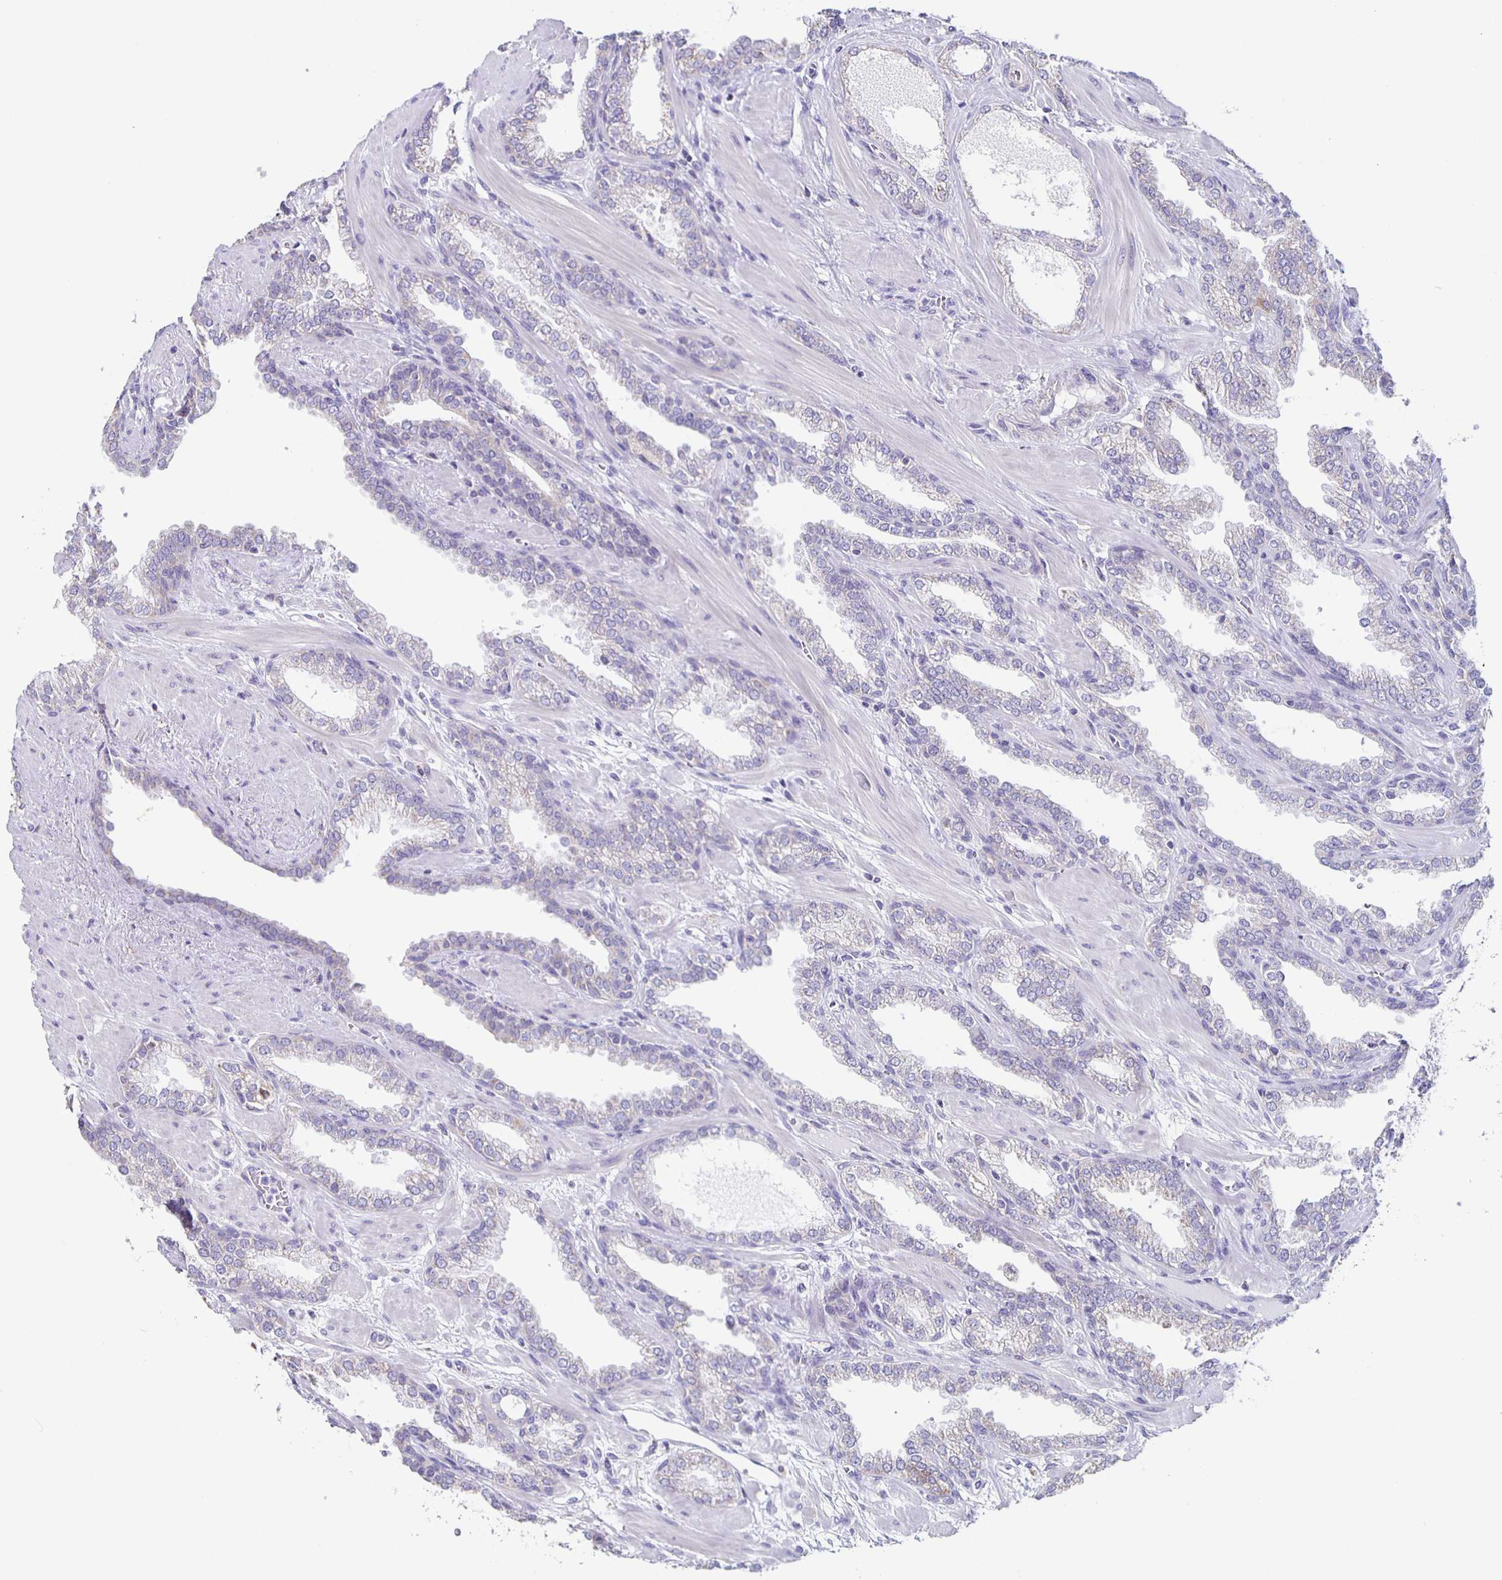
{"staining": {"intensity": "weak", "quantity": "<25%", "location": "cytoplasmic/membranous"}, "tissue": "prostate cancer", "cell_type": "Tumor cells", "image_type": "cancer", "snomed": [{"axis": "morphology", "description": "Adenocarcinoma, High grade"}, {"axis": "topography", "description": "Prostate"}], "caption": "DAB immunohistochemical staining of prostate high-grade adenocarcinoma demonstrates no significant expression in tumor cells.", "gene": "TPPP", "patient": {"sex": "male", "age": 60}}